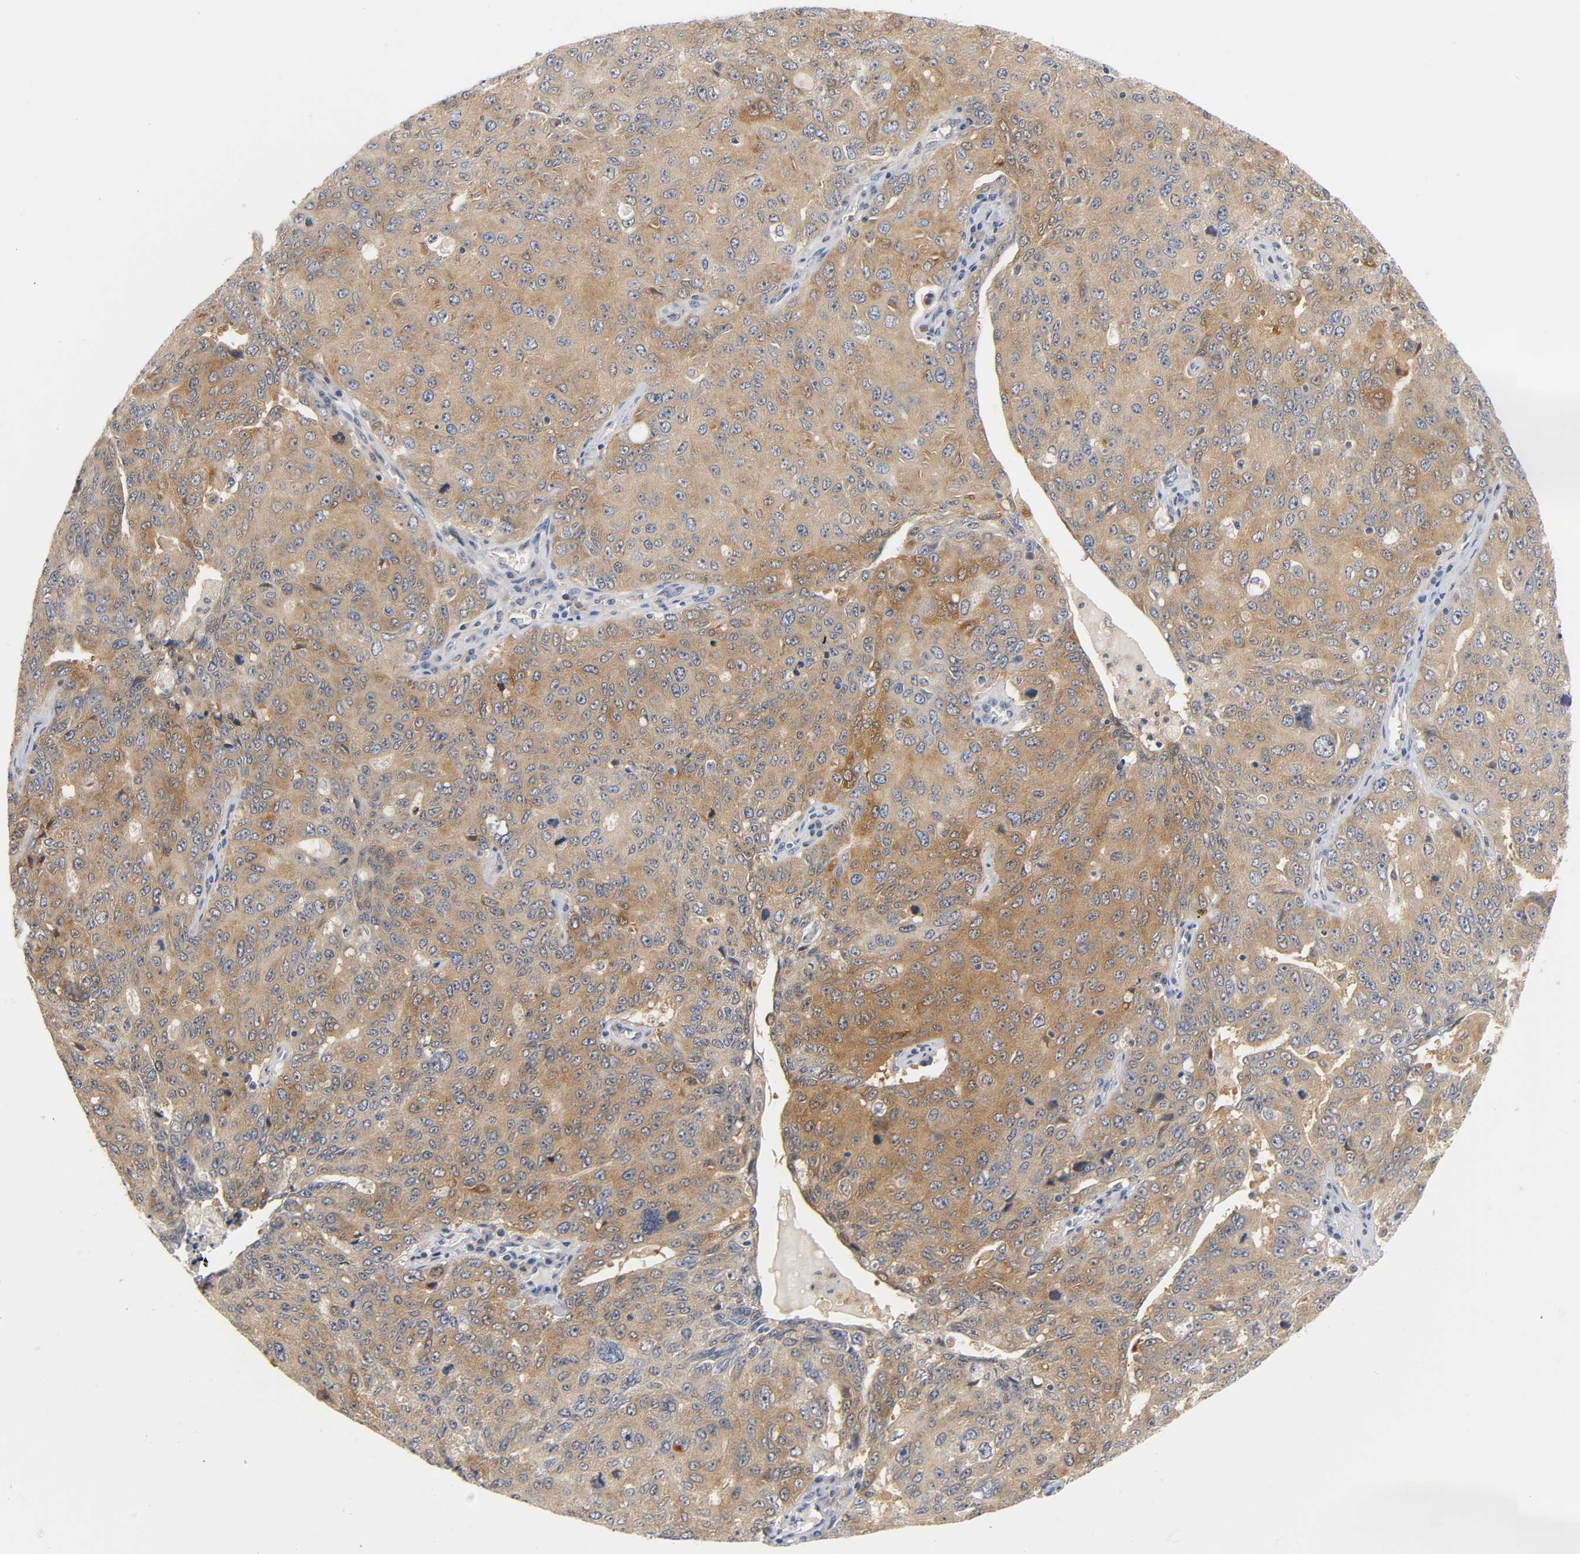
{"staining": {"intensity": "moderate", "quantity": ">75%", "location": "cytoplasmic/membranous"}, "tissue": "ovarian cancer", "cell_type": "Tumor cells", "image_type": "cancer", "snomed": [{"axis": "morphology", "description": "Carcinoma, endometroid"}, {"axis": "topography", "description": "Ovary"}], "caption": "The image exhibits staining of ovarian cancer (endometroid carcinoma), revealing moderate cytoplasmic/membranous protein positivity (brown color) within tumor cells. (brown staining indicates protein expression, while blue staining denotes nuclei).", "gene": "FYN", "patient": {"sex": "female", "age": 62}}